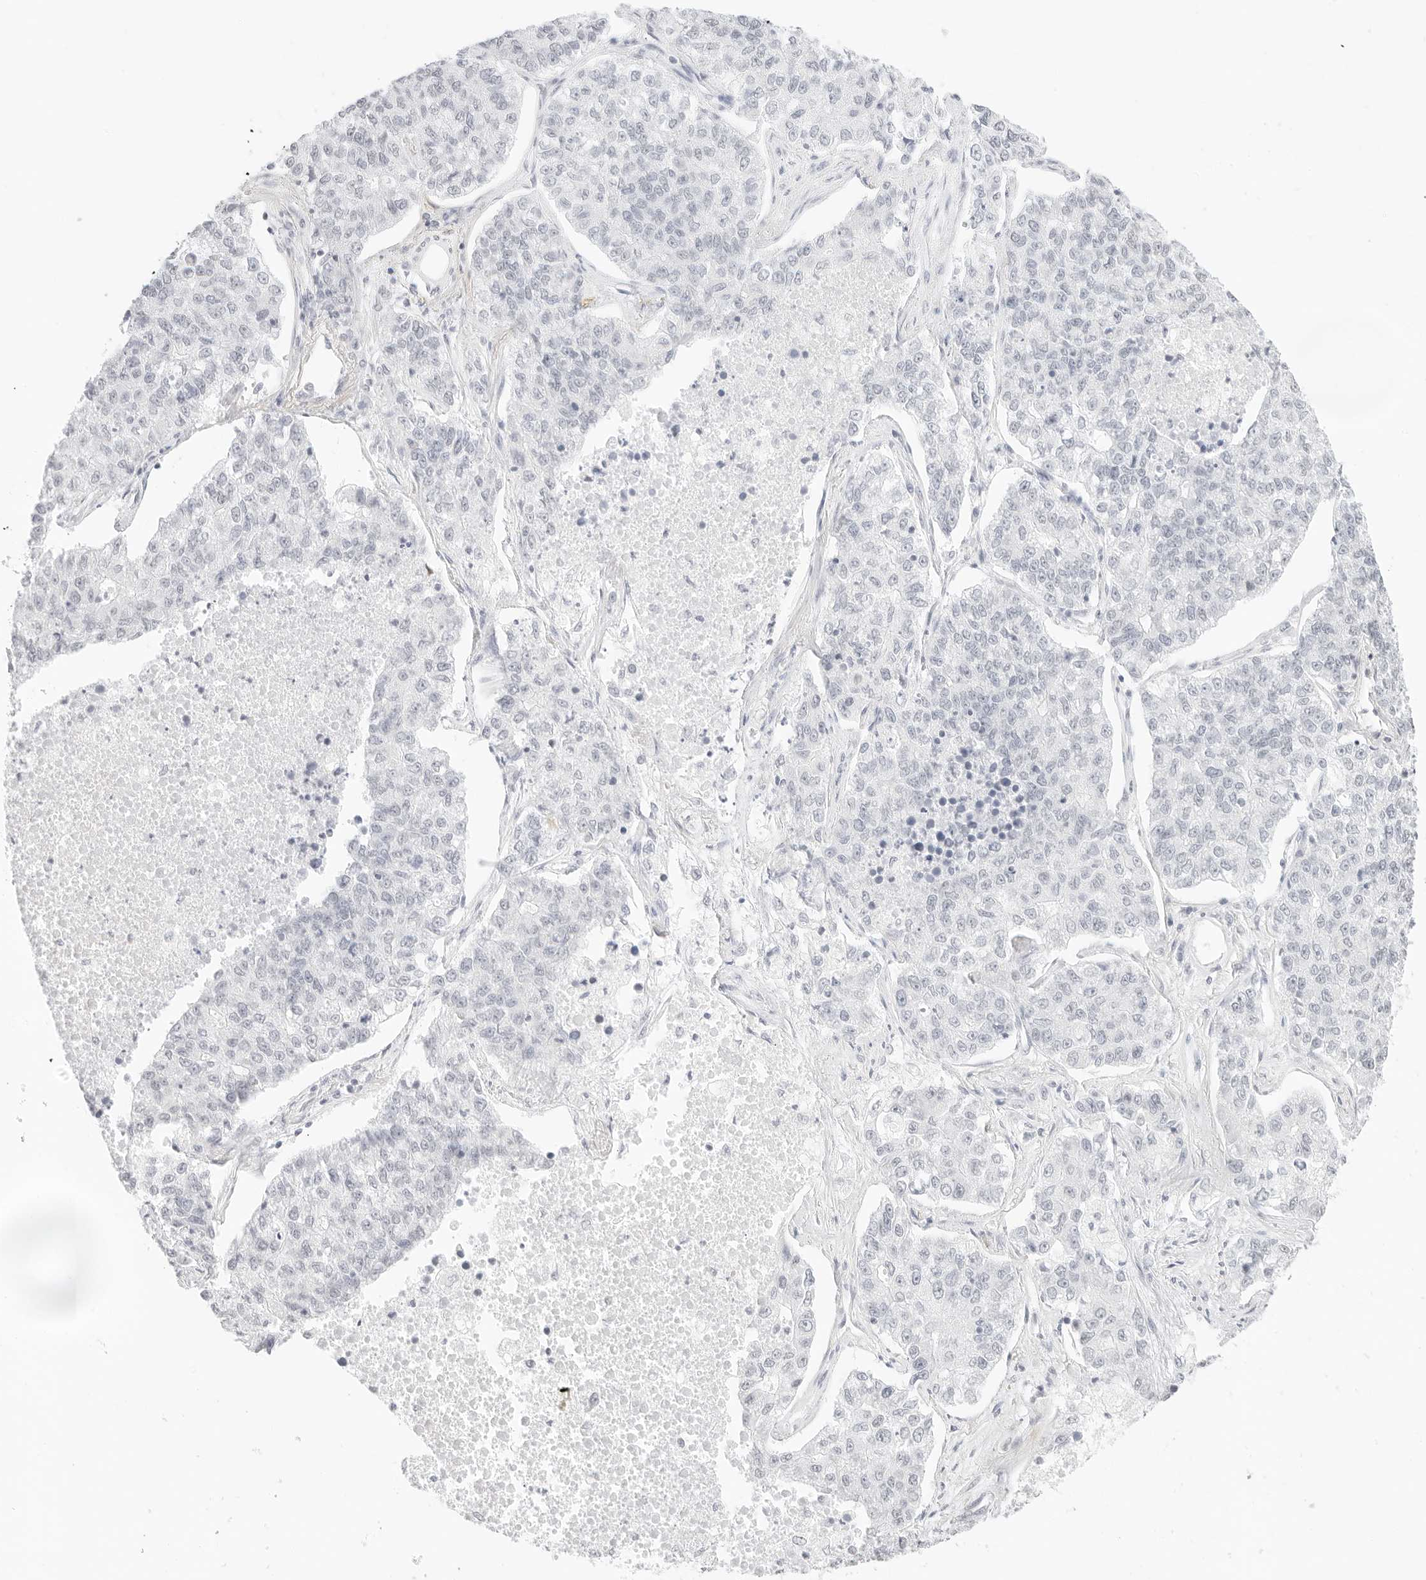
{"staining": {"intensity": "negative", "quantity": "none", "location": "none"}, "tissue": "lung cancer", "cell_type": "Tumor cells", "image_type": "cancer", "snomed": [{"axis": "morphology", "description": "Adenocarcinoma, NOS"}, {"axis": "topography", "description": "Lung"}], "caption": "An image of human lung cancer (adenocarcinoma) is negative for staining in tumor cells.", "gene": "FBLN5", "patient": {"sex": "male", "age": 49}}